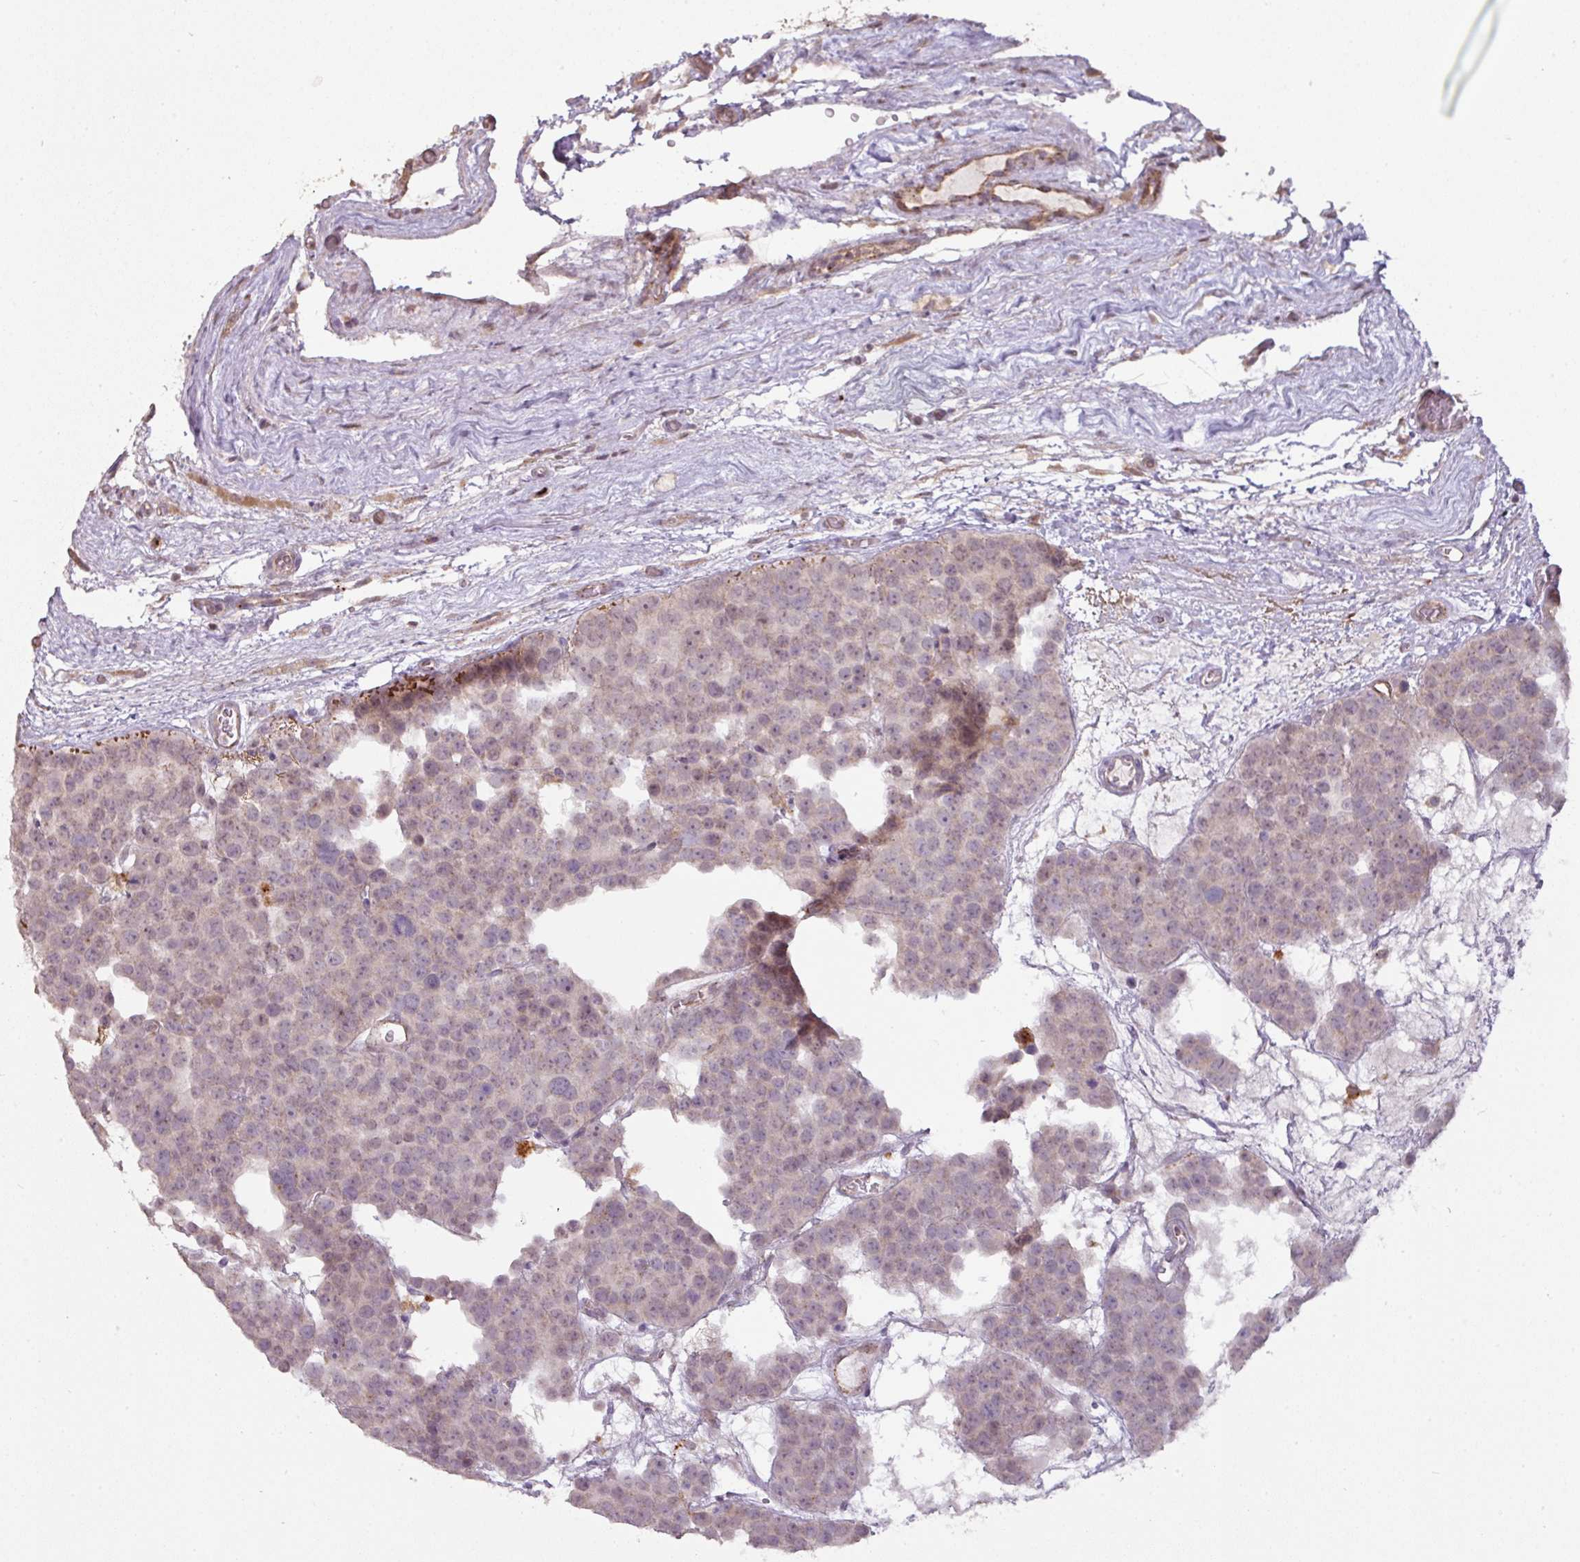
{"staining": {"intensity": "weak", "quantity": "<25%", "location": "nuclear"}, "tissue": "testis cancer", "cell_type": "Tumor cells", "image_type": "cancer", "snomed": [{"axis": "morphology", "description": "Seminoma, NOS"}, {"axis": "topography", "description": "Testis"}], "caption": "Testis seminoma was stained to show a protein in brown. There is no significant expression in tumor cells. Brightfield microscopy of immunohistochemistry (IHC) stained with DAB (brown) and hematoxylin (blue), captured at high magnification.", "gene": "CXCR5", "patient": {"sex": "male", "age": 71}}